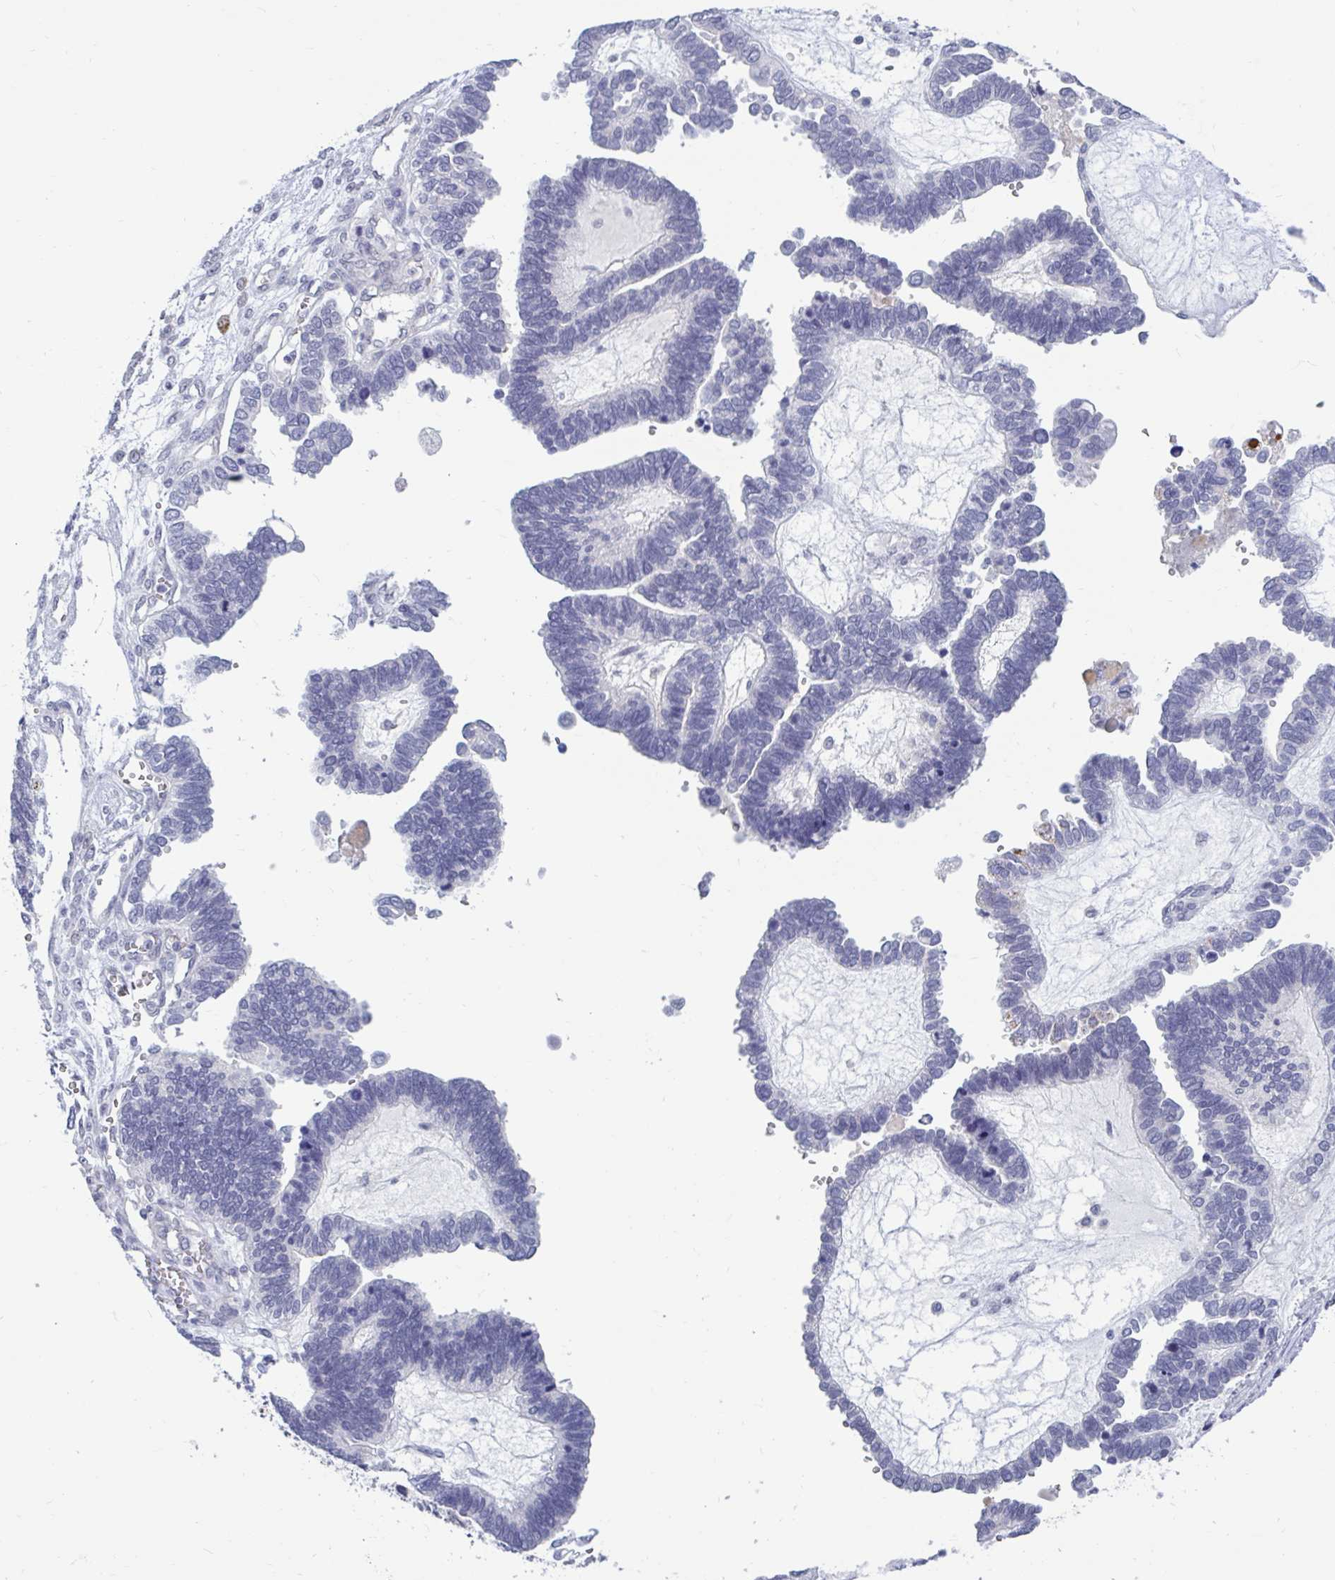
{"staining": {"intensity": "negative", "quantity": "none", "location": "none"}, "tissue": "ovarian cancer", "cell_type": "Tumor cells", "image_type": "cancer", "snomed": [{"axis": "morphology", "description": "Cystadenocarcinoma, serous, NOS"}, {"axis": "topography", "description": "Ovary"}], "caption": "The immunohistochemistry (IHC) photomicrograph has no significant staining in tumor cells of ovarian serous cystadenocarcinoma tissue.", "gene": "ARPP19", "patient": {"sex": "female", "age": 51}}